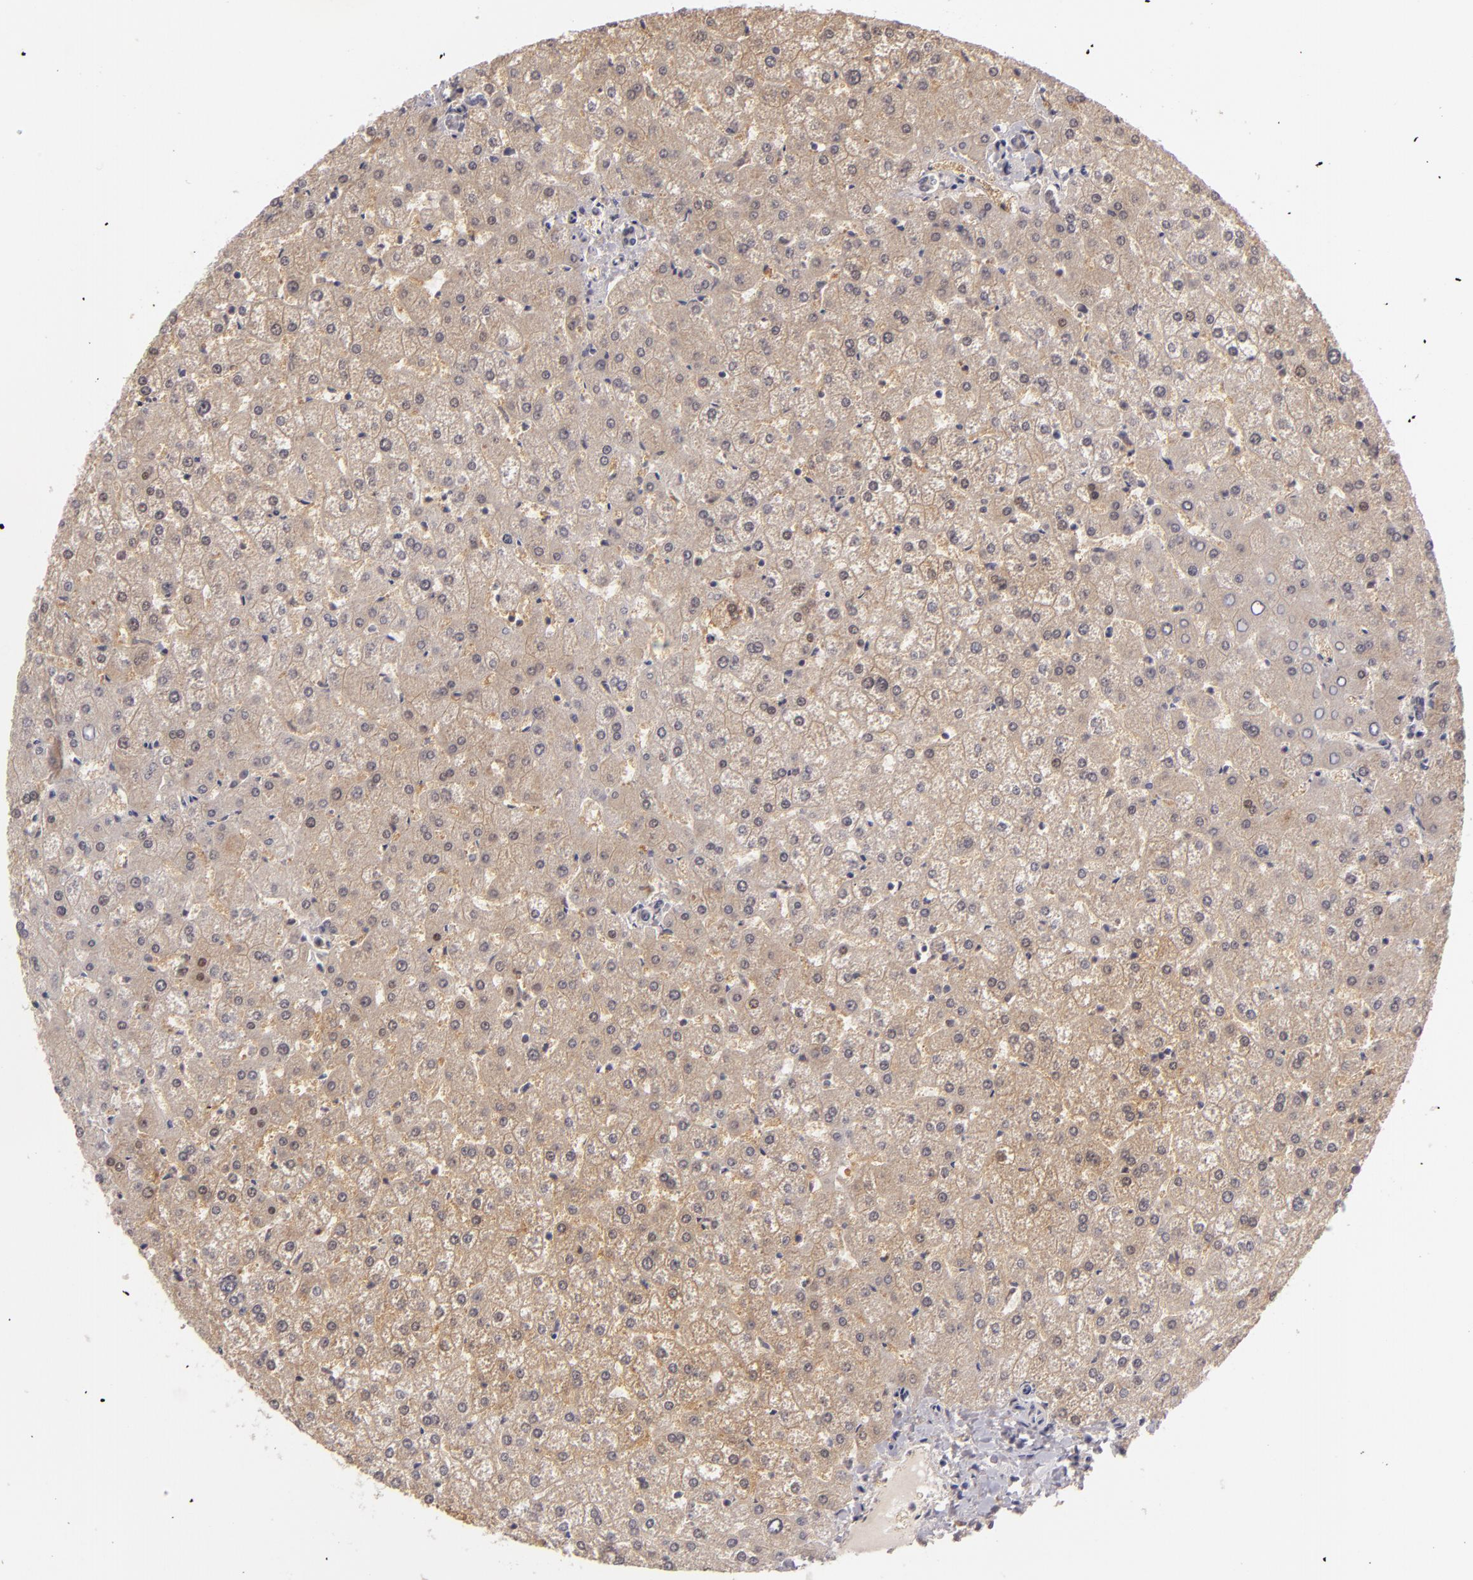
{"staining": {"intensity": "weak", "quantity": ">75%", "location": "cytoplasmic/membranous"}, "tissue": "liver", "cell_type": "Hepatocytes", "image_type": "normal", "snomed": [{"axis": "morphology", "description": "Normal tissue, NOS"}, {"axis": "topography", "description": "Liver"}], "caption": "IHC image of normal liver stained for a protein (brown), which shows low levels of weak cytoplasmic/membranous expression in approximately >75% of hepatocytes.", "gene": "ZNF205", "patient": {"sex": "female", "age": 32}}